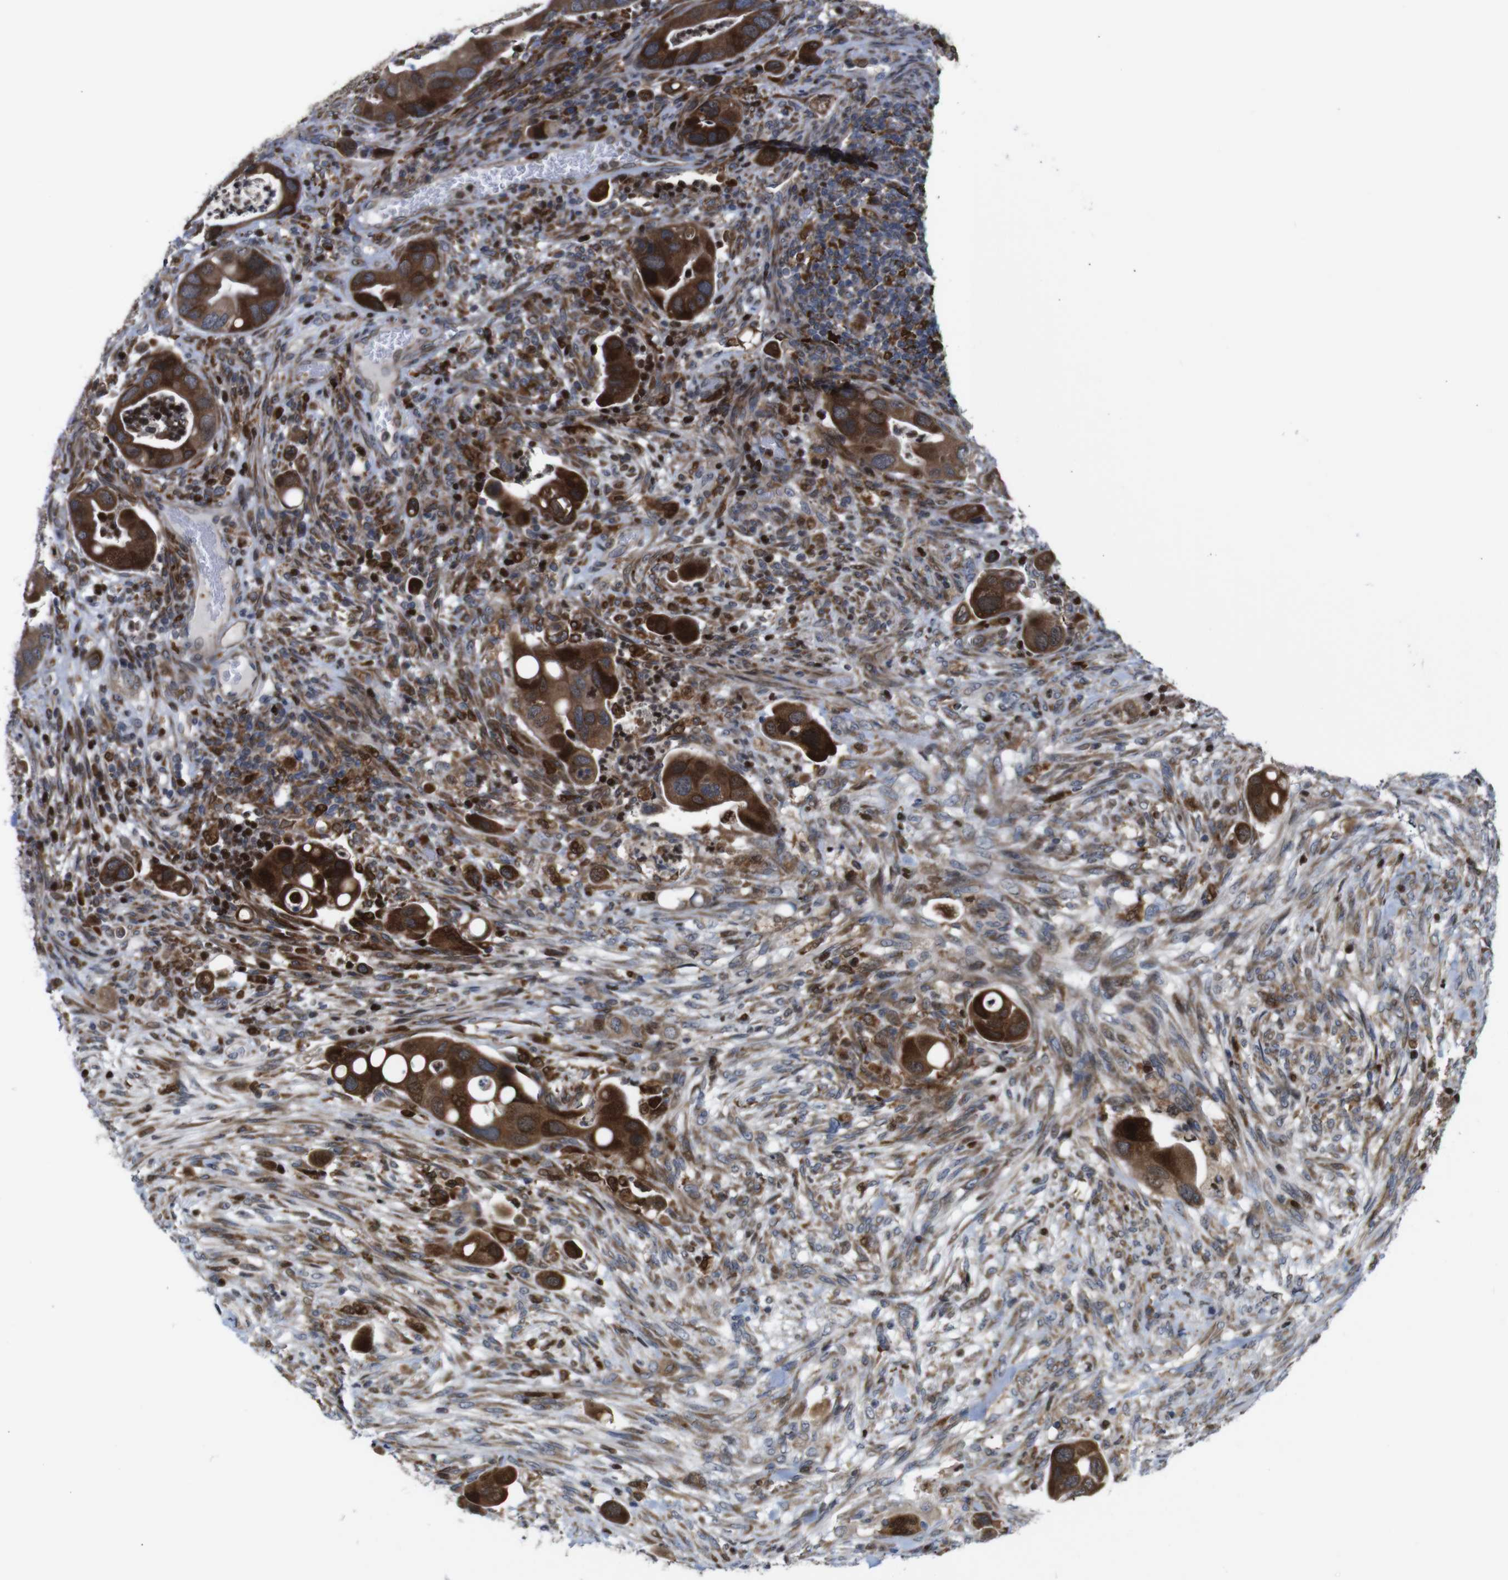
{"staining": {"intensity": "strong", "quantity": ">75%", "location": "cytoplasmic/membranous"}, "tissue": "colorectal cancer", "cell_type": "Tumor cells", "image_type": "cancer", "snomed": [{"axis": "morphology", "description": "Adenocarcinoma, NOS"}, {"axis": "topography", "description": "Rectum"}], "caption": "Strong cytoplasmic/membranous protein staining is appreciated in approximately >75% of tumor cells in colorectal adenocarcinoma.", "gene": "PTPN1", "patient": {"sex": "female", "age": 57}}